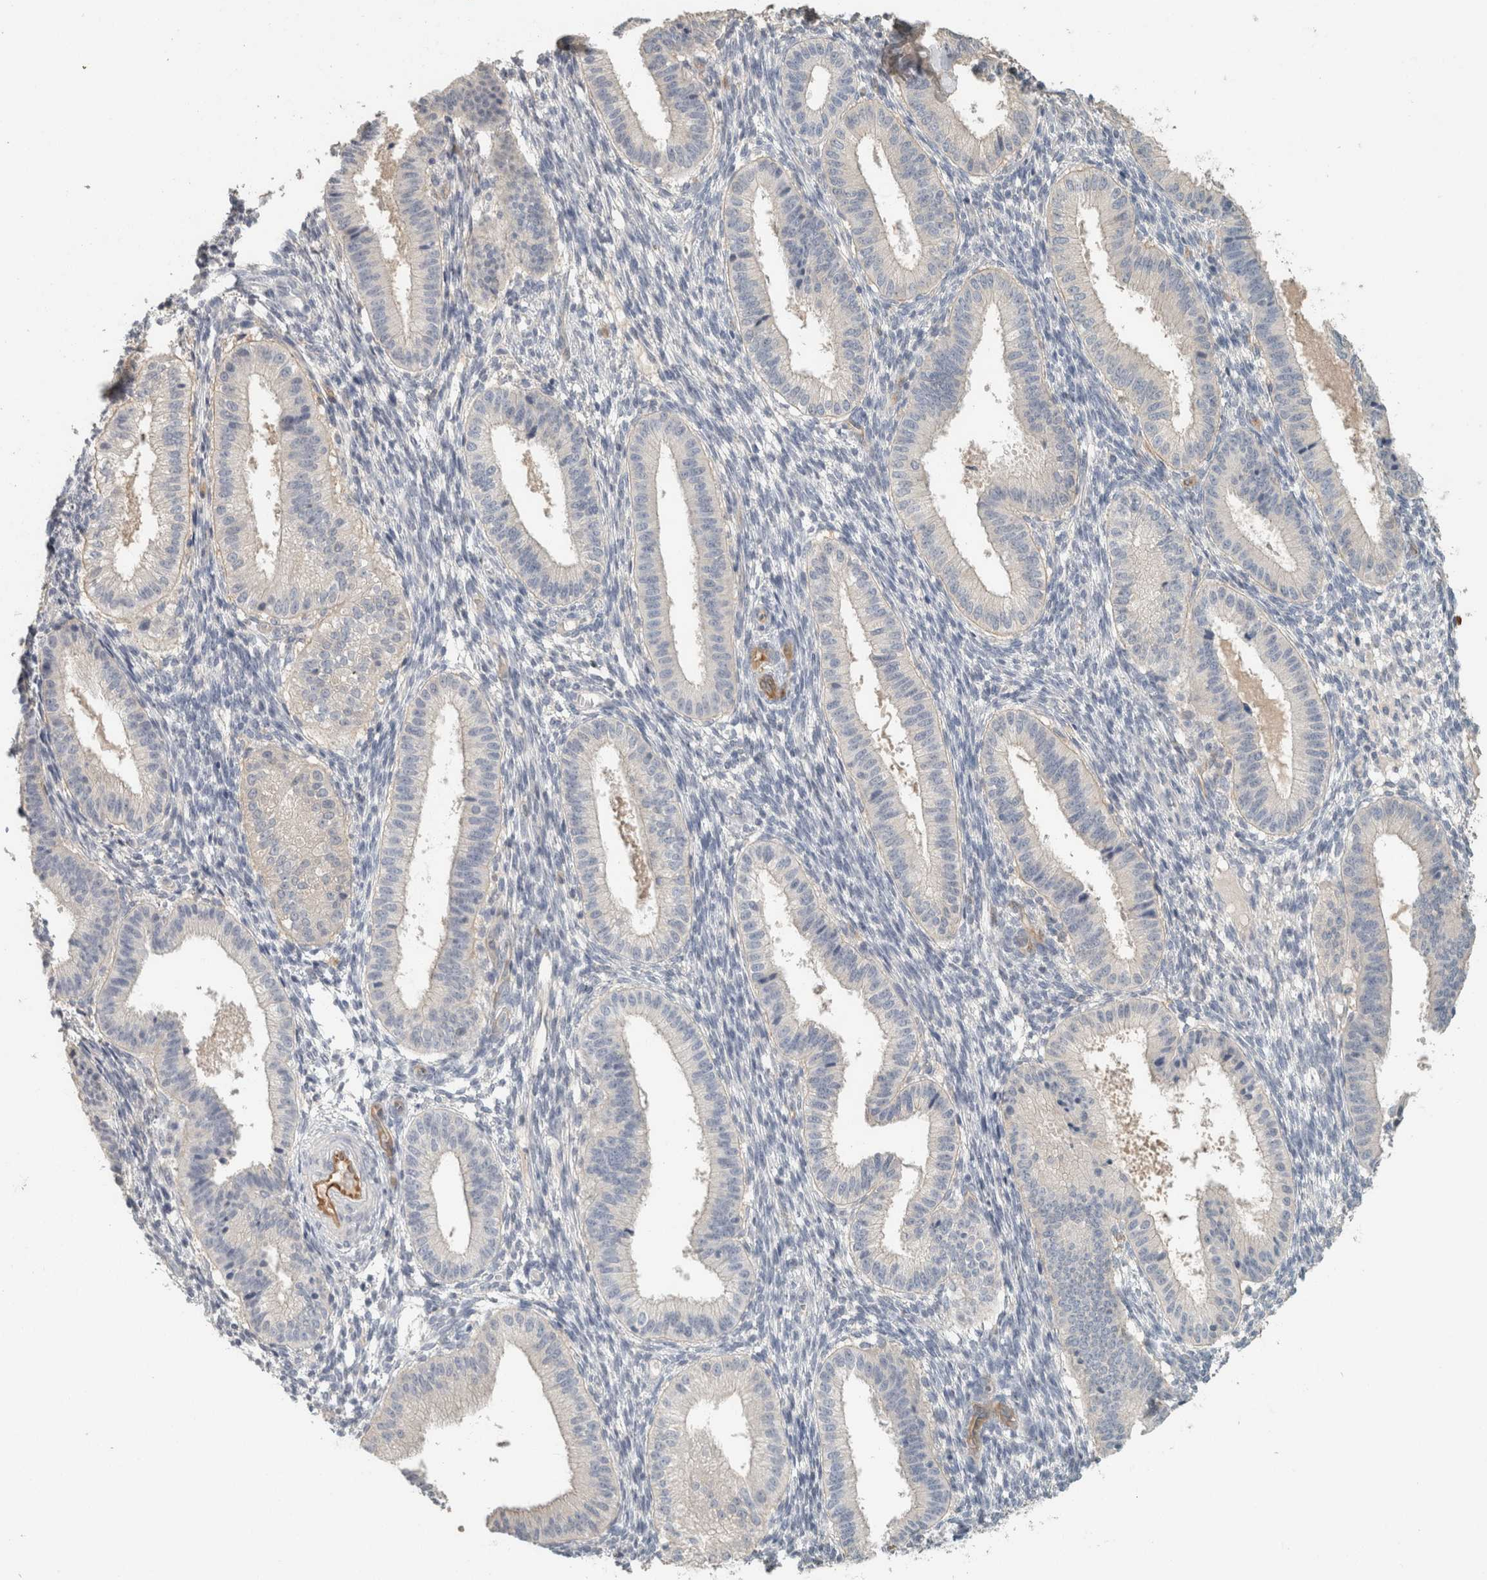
{"staining": {"intensity": "negative", "quantity": "none", "location": "none"}, "tissue": "endometrium", "cell_type": "Cells in endometrial stroma", "image_type": "normal", "snomed": [{"axis": "morphology", "description": "Normal tissue, NOS"}, {"axis": "topography", "description": "Endometrium"}], "caption": "Endometrium stained for a protein using immunohistochemistry (IHC) exhibits no expression cells in endometrial stroma.", "gene": "SCIN", "patient": {"sex": "female", "age": 39}}